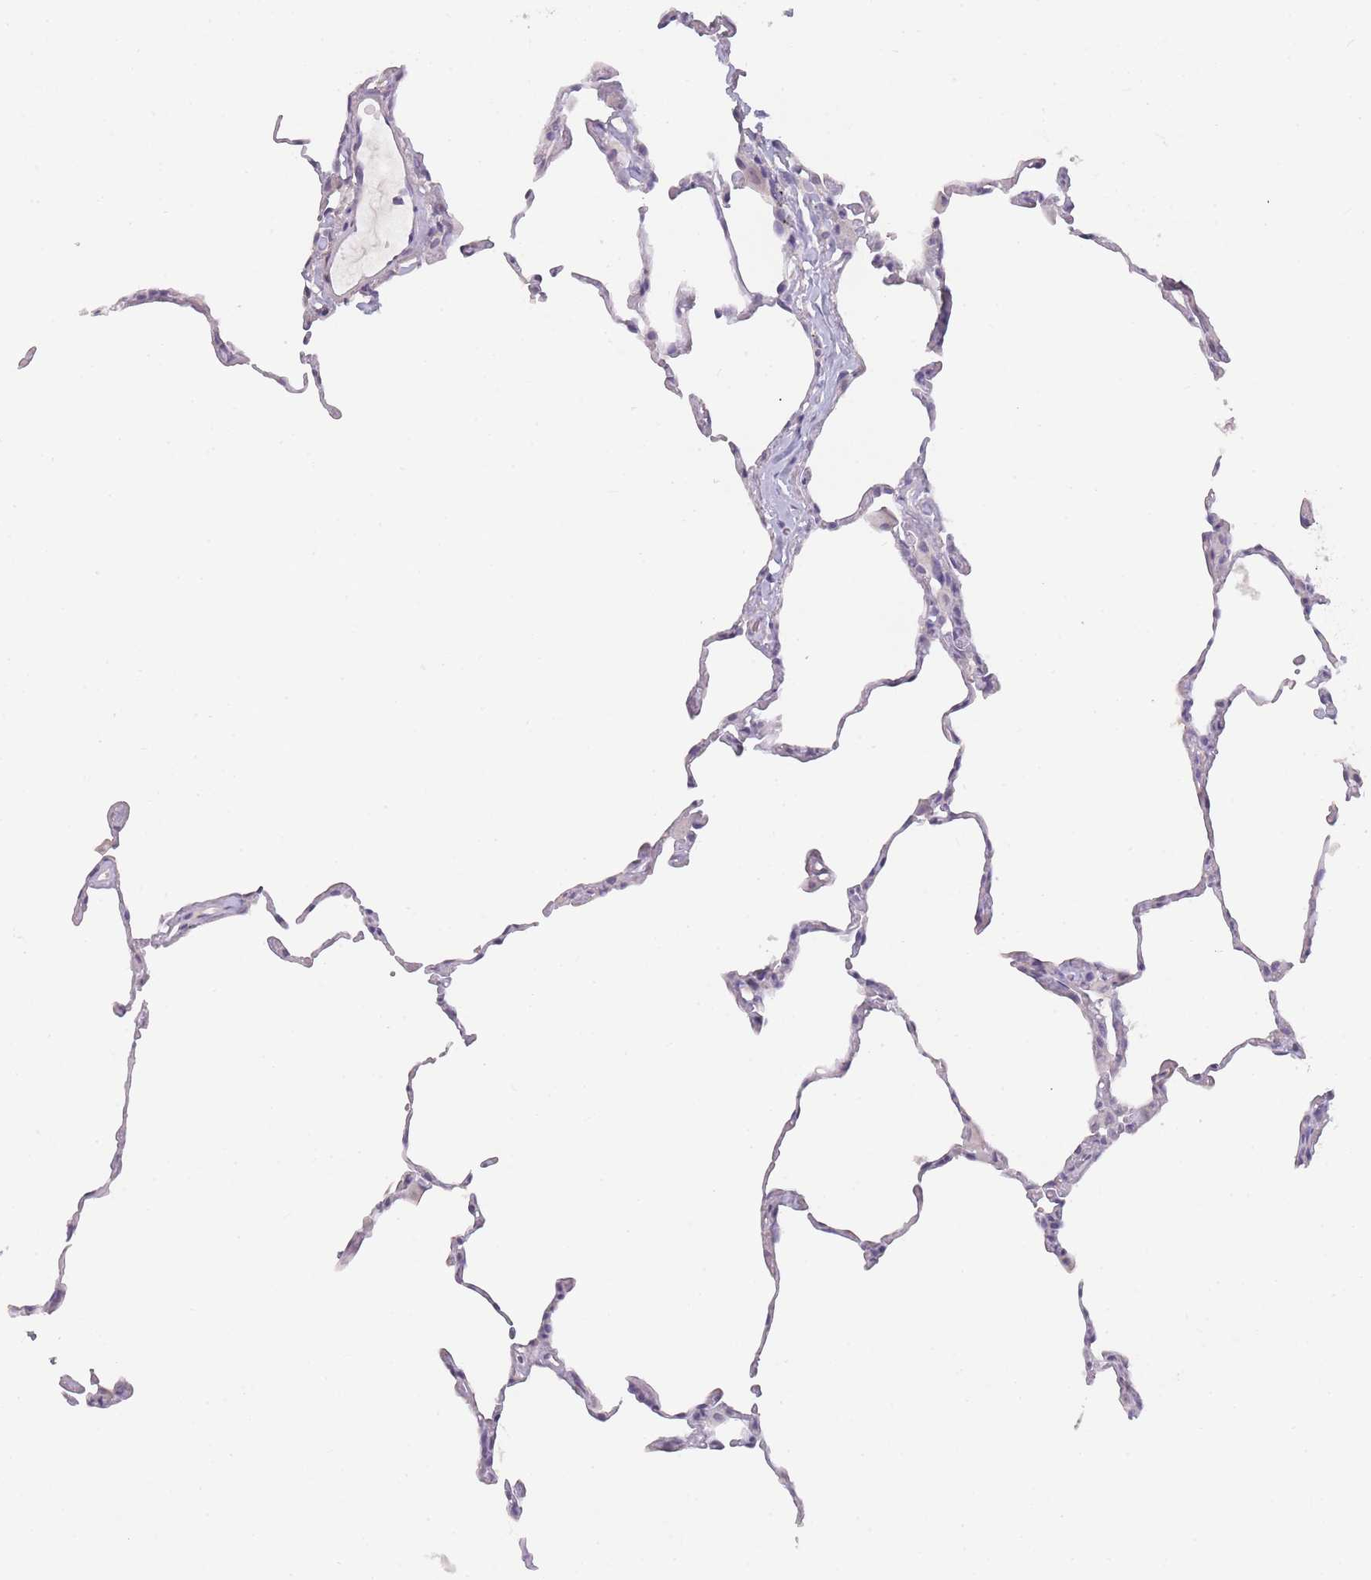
{"staining": {"intensity": "negative", "quantity": "none", "location": "none"}, "tissue": "lung", "cell_type": "Alveolar cells", "image_type": "normal", "snomed": [{"axis": "morphology", "description": "Normal tissue, NOS"}, {"axis": "topography", "description": "Lung"}], "caption": "DAB immunohistochemical staining of benign human lung demonstrates no significant expression in alveolar cells. (DAB (3,3'-diaminobenzidine) immunohistochemistry (IHC) with hematoxylin counter stain).", "gene": "INS", "patient": {"sex": "female", "age": 57}}